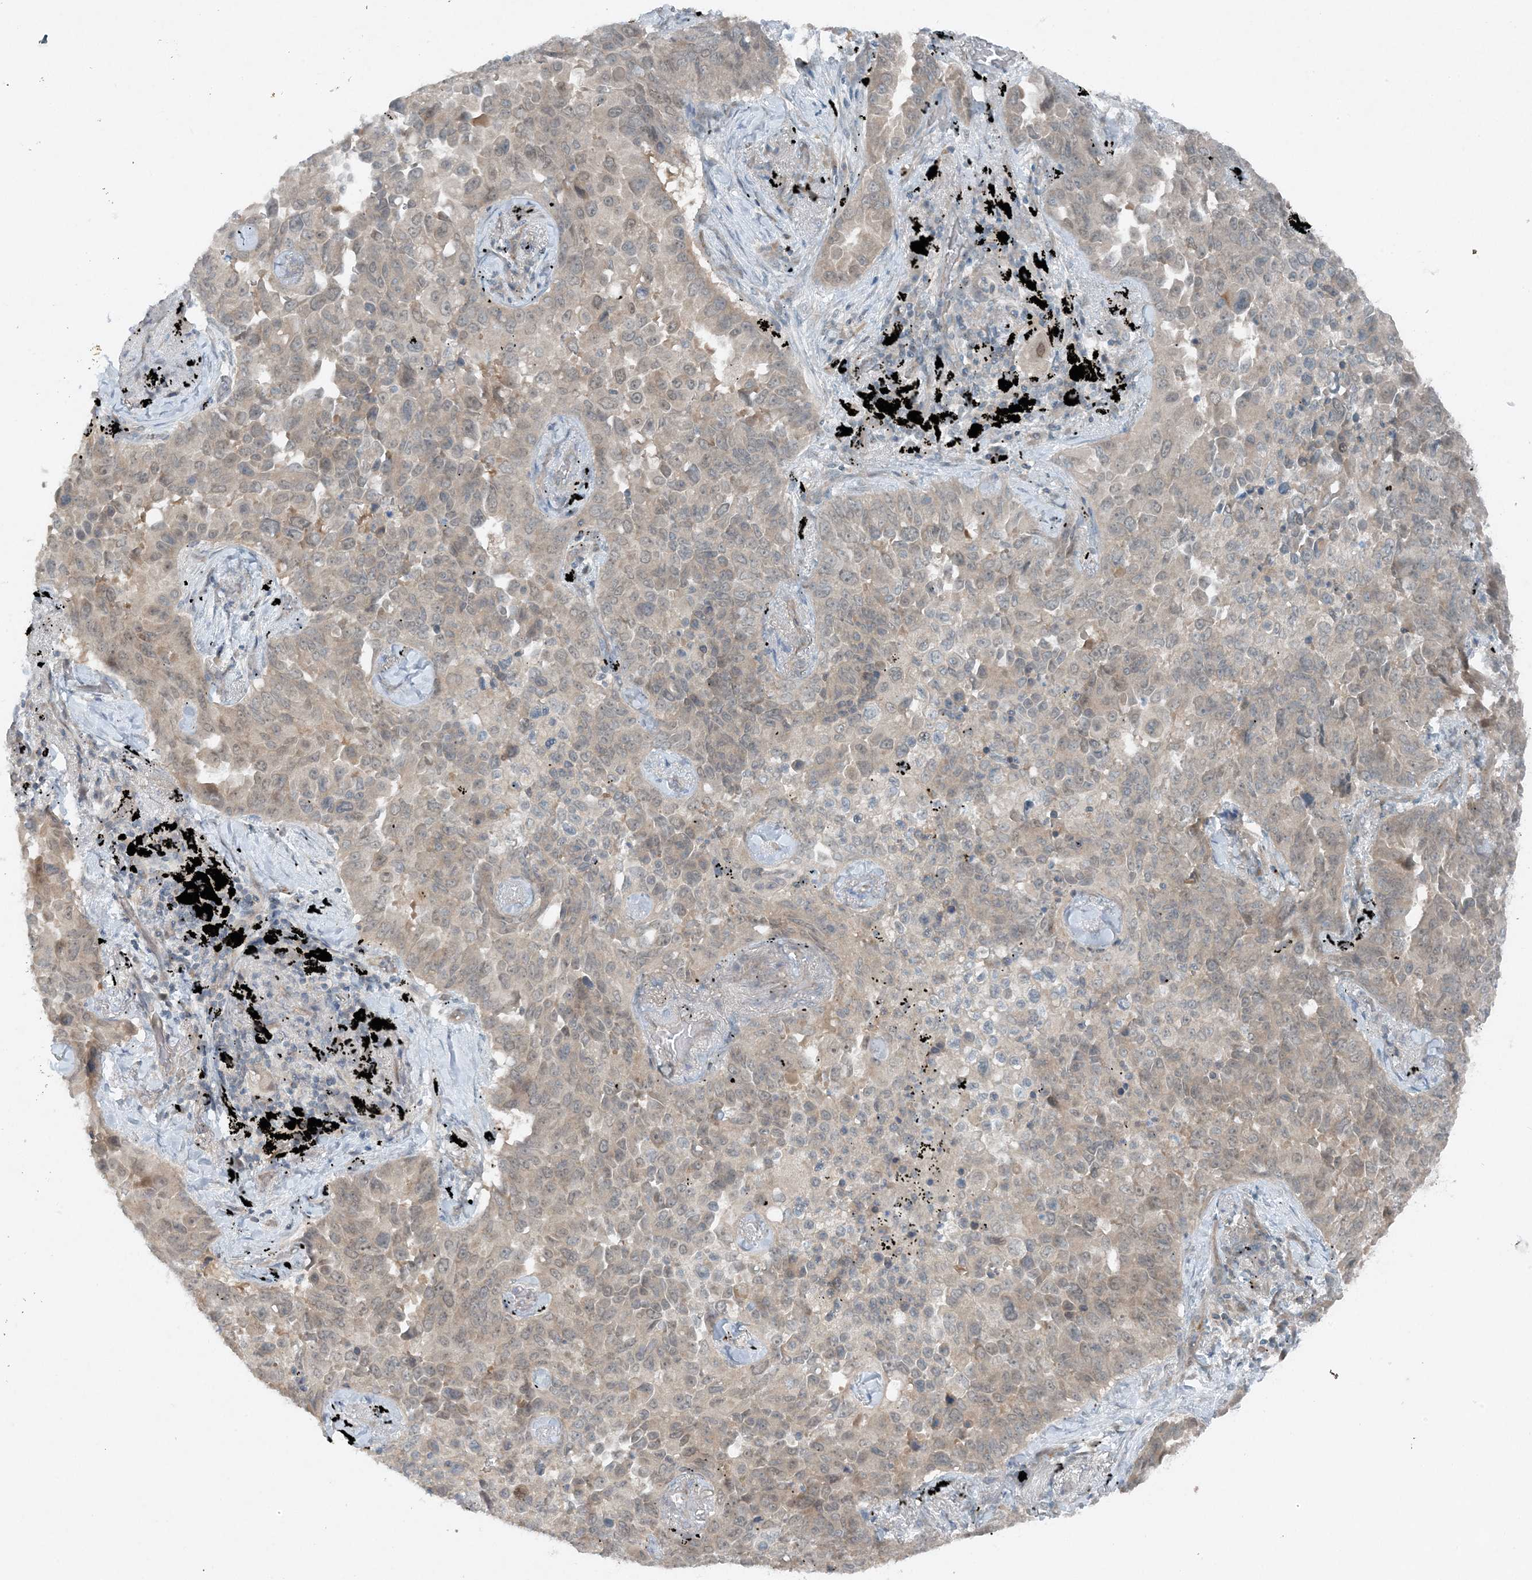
{"staining": {"intensity": "weak", "quantity": "<25%", "location": "cytoplasmic/membranous"}, "tissue": "lung cancer", "cell_type": "Tumor cells", "image_type": "cancer", "snomed": [{"axis": "morphology", "description": "Adenocarcinoma, NOS"}, {"axis": "topography", "description": "Lung"}], "caption": "This is a histopathology image of IHC staining of lung cancer (adenocarcinoma), which shows no expression in tumor cells. (Immunohistochemistry, brightfield microscopy, high magnification).", "gene": "MITD1", "patient": {"sex": "female", "age": 67}}